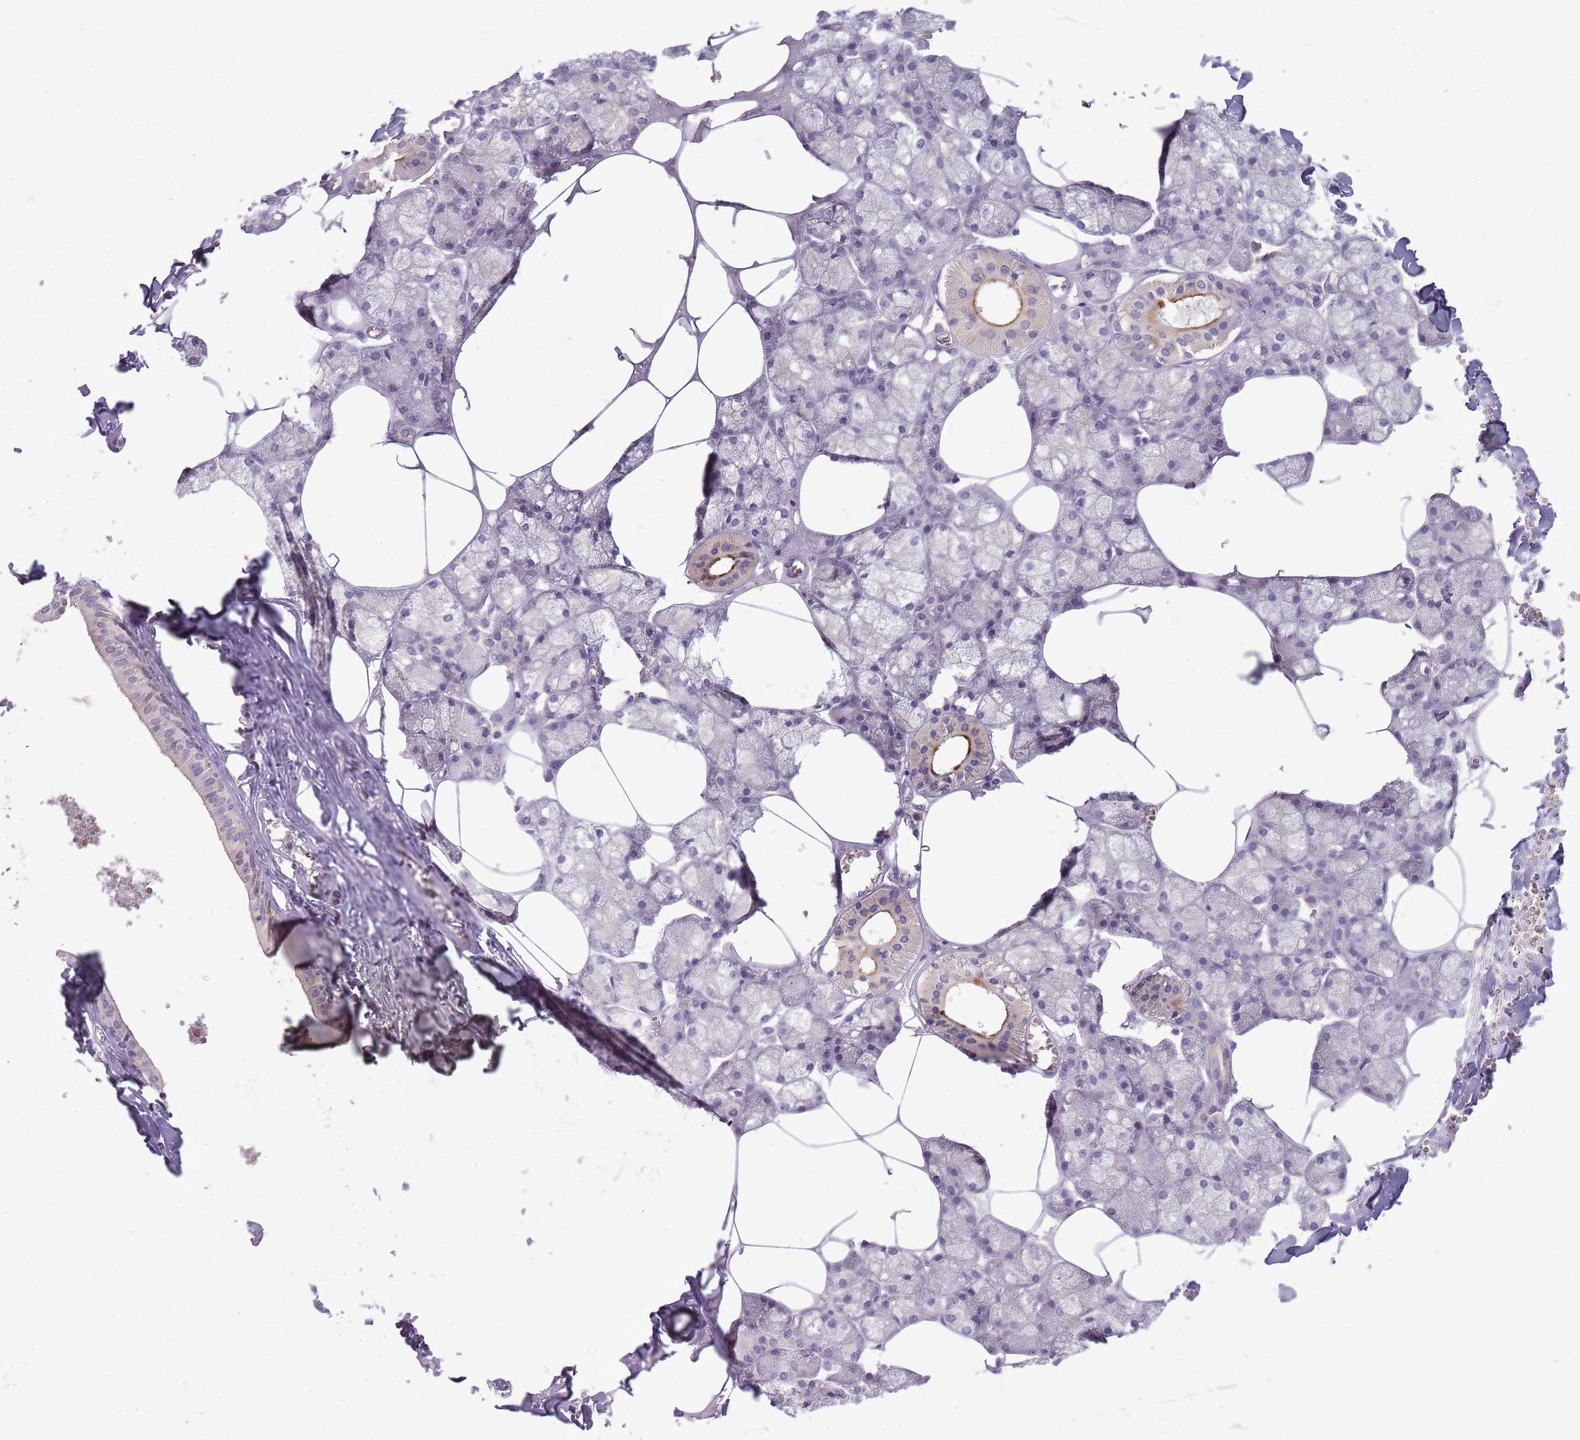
{"staining": {"intensity": "strong", "quantity": "<25%", "location": "cytoplasmic/membranous"}, "tissue": "salivary gland", "cell_type": "Glandular cells", "image_type": "normal", "snomed": [{"axis": "morphology", "description": "Normal tissue, NOS"}, {"axis": "topography", "description": "Salivary gland"}], "caption": "About <25% of glandular cells in unremarkable human salivary gland reveal strong cytoplasmic/membranous protein staining as visualized by brown immunohistochemical staining.", "gene": "CAPN7", "patient": {"sex": "male", "age": 62}}